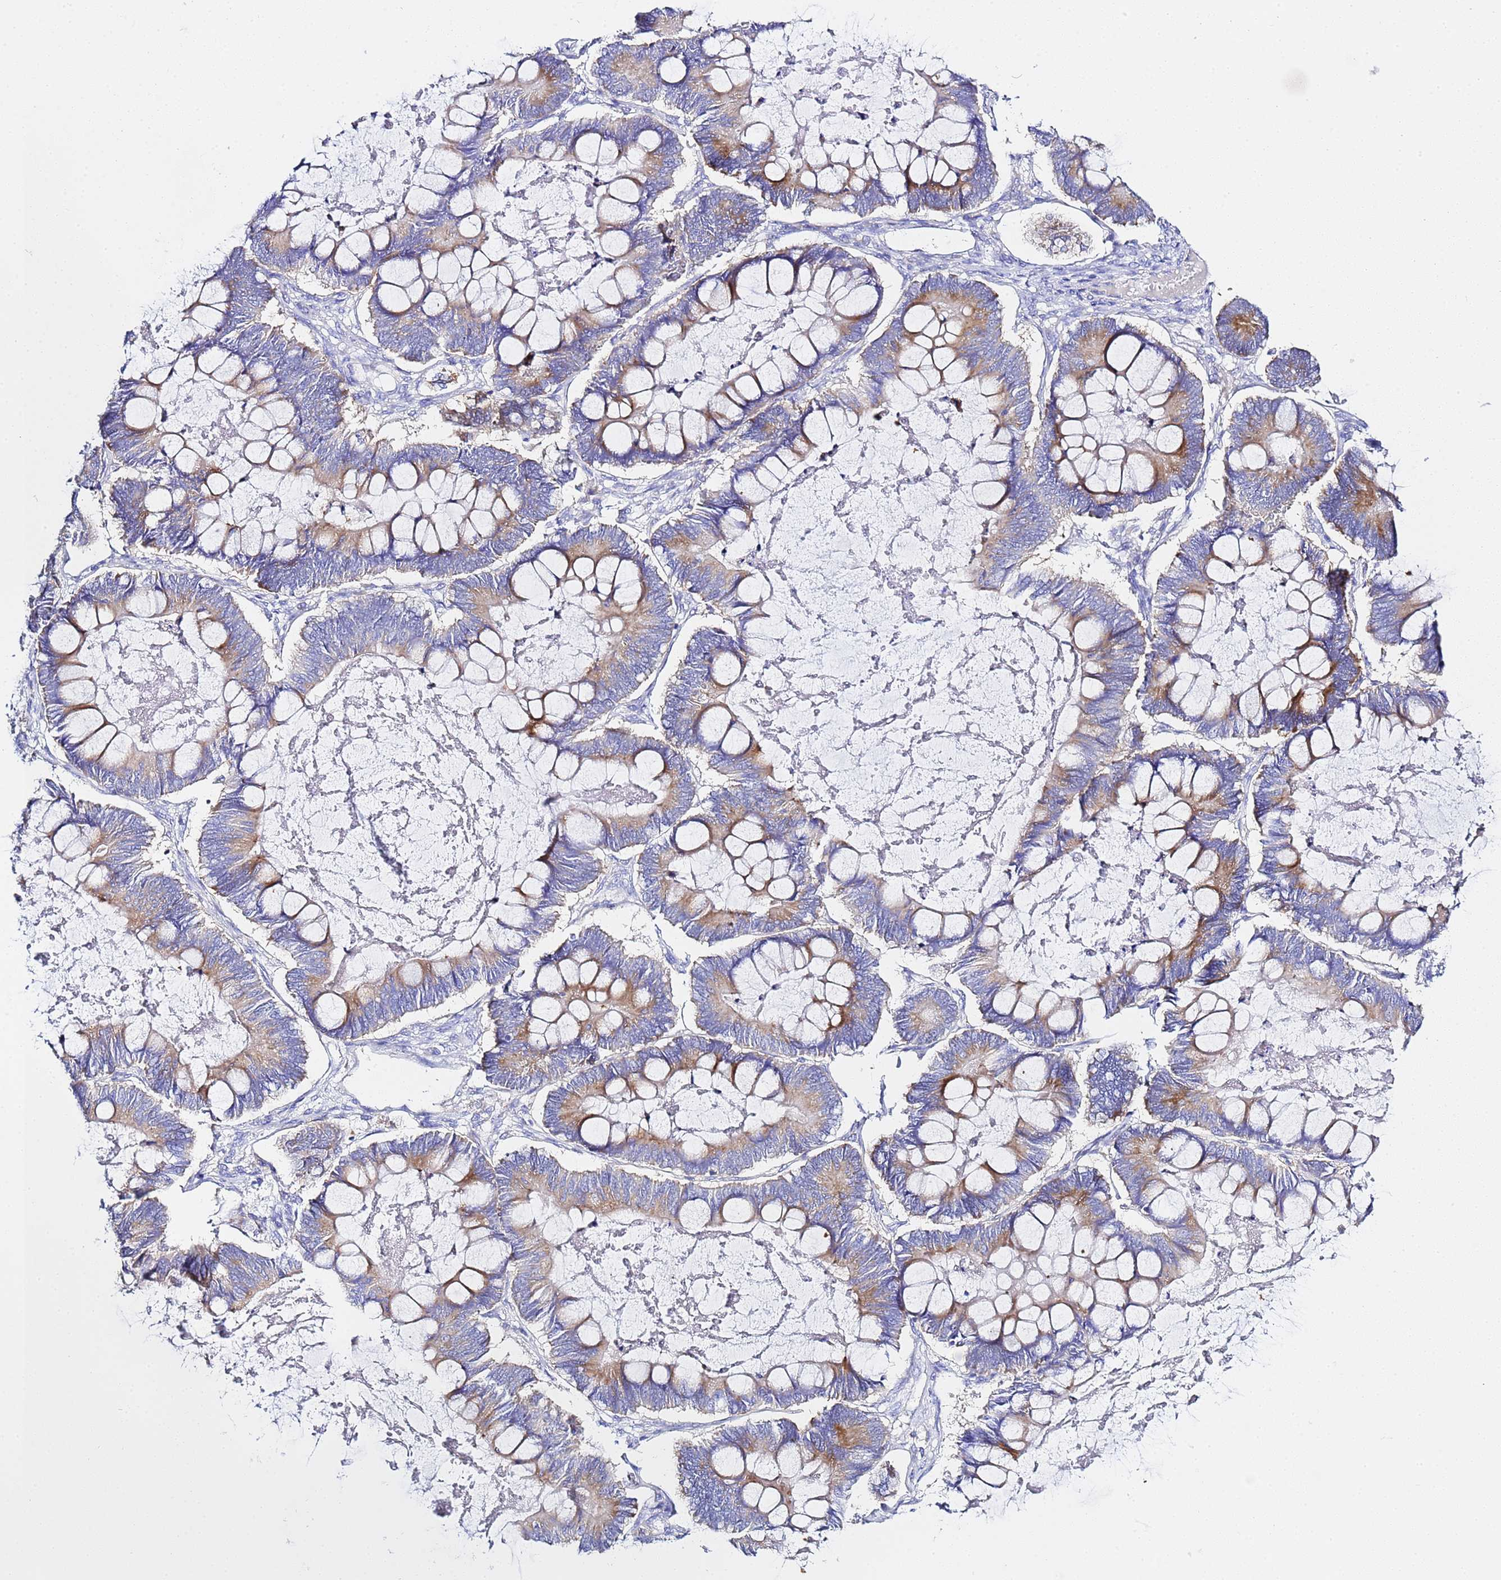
{"staining": {"intensity": "moderate", "quantity": "25%-75%", "location": "cytoplasmic/membranous"}, "tissue": "ovarian cancer", "cell_type": "Tumor cells", "image_type": "cancer", "snomed": [{"axis": "morphology", "description": "Cystadenocarcinoma, mucinous, NOS"}, {"axis": "topography", "description": "Ovary"}], "caption": "This image reveals mucinous cystadenocarcinoma (ovarian) stained with immunohistochemistry to label a protein in brown. The cytoplasmic/membranous of tumor cells show moderate positivity for the protein. Nuclei are counter-stained blue.", "gene": "VTI1B", "patient": {"sex": "female", "age": 61}}